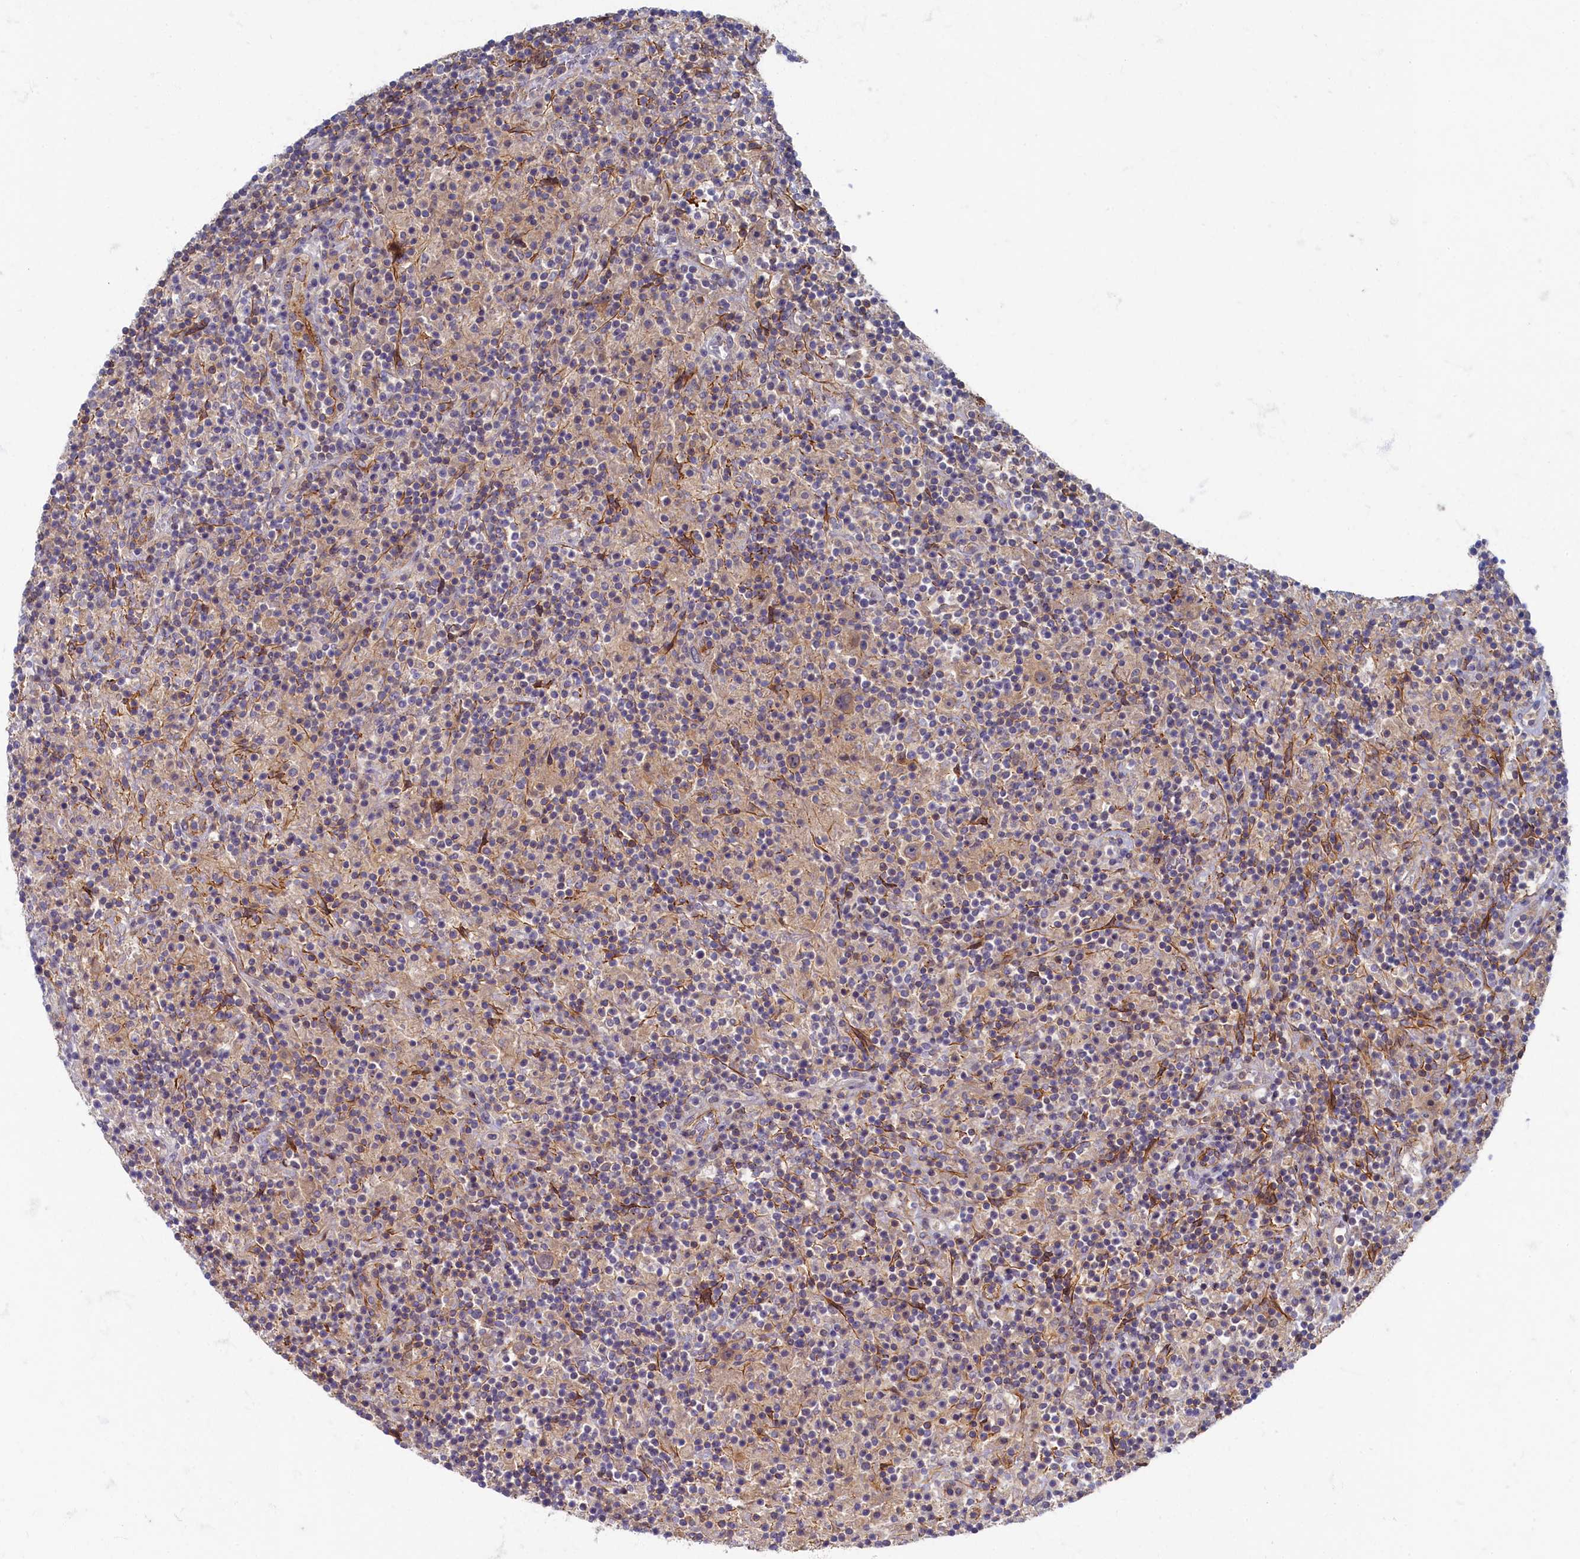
{"staining": {"intensity": "weak", "quantity": "25%-75%", "location": "cytoplasmic/membranous"}, "tissue": "lymphoma", "cell_type": "Tumor cells", "image_type": "cancer", "snomed": [{"axis": "morphology", "description": "Hodgkin's disease, NOS"}, {"axis": "topography", "description": "Lymph node"}], "caption": "IHC photomicrograph of neoplastic tissue: human Hodgkin's disease stained using immunohistochemistry displays low levels of weak protein expression localized specifically in the cytoplasmic/membranous of tumor cells, appearing as a cytoplasmic/membranous brown color.", "gene": "PSMG2", "patient": {"sex": "male", "age": 70}}